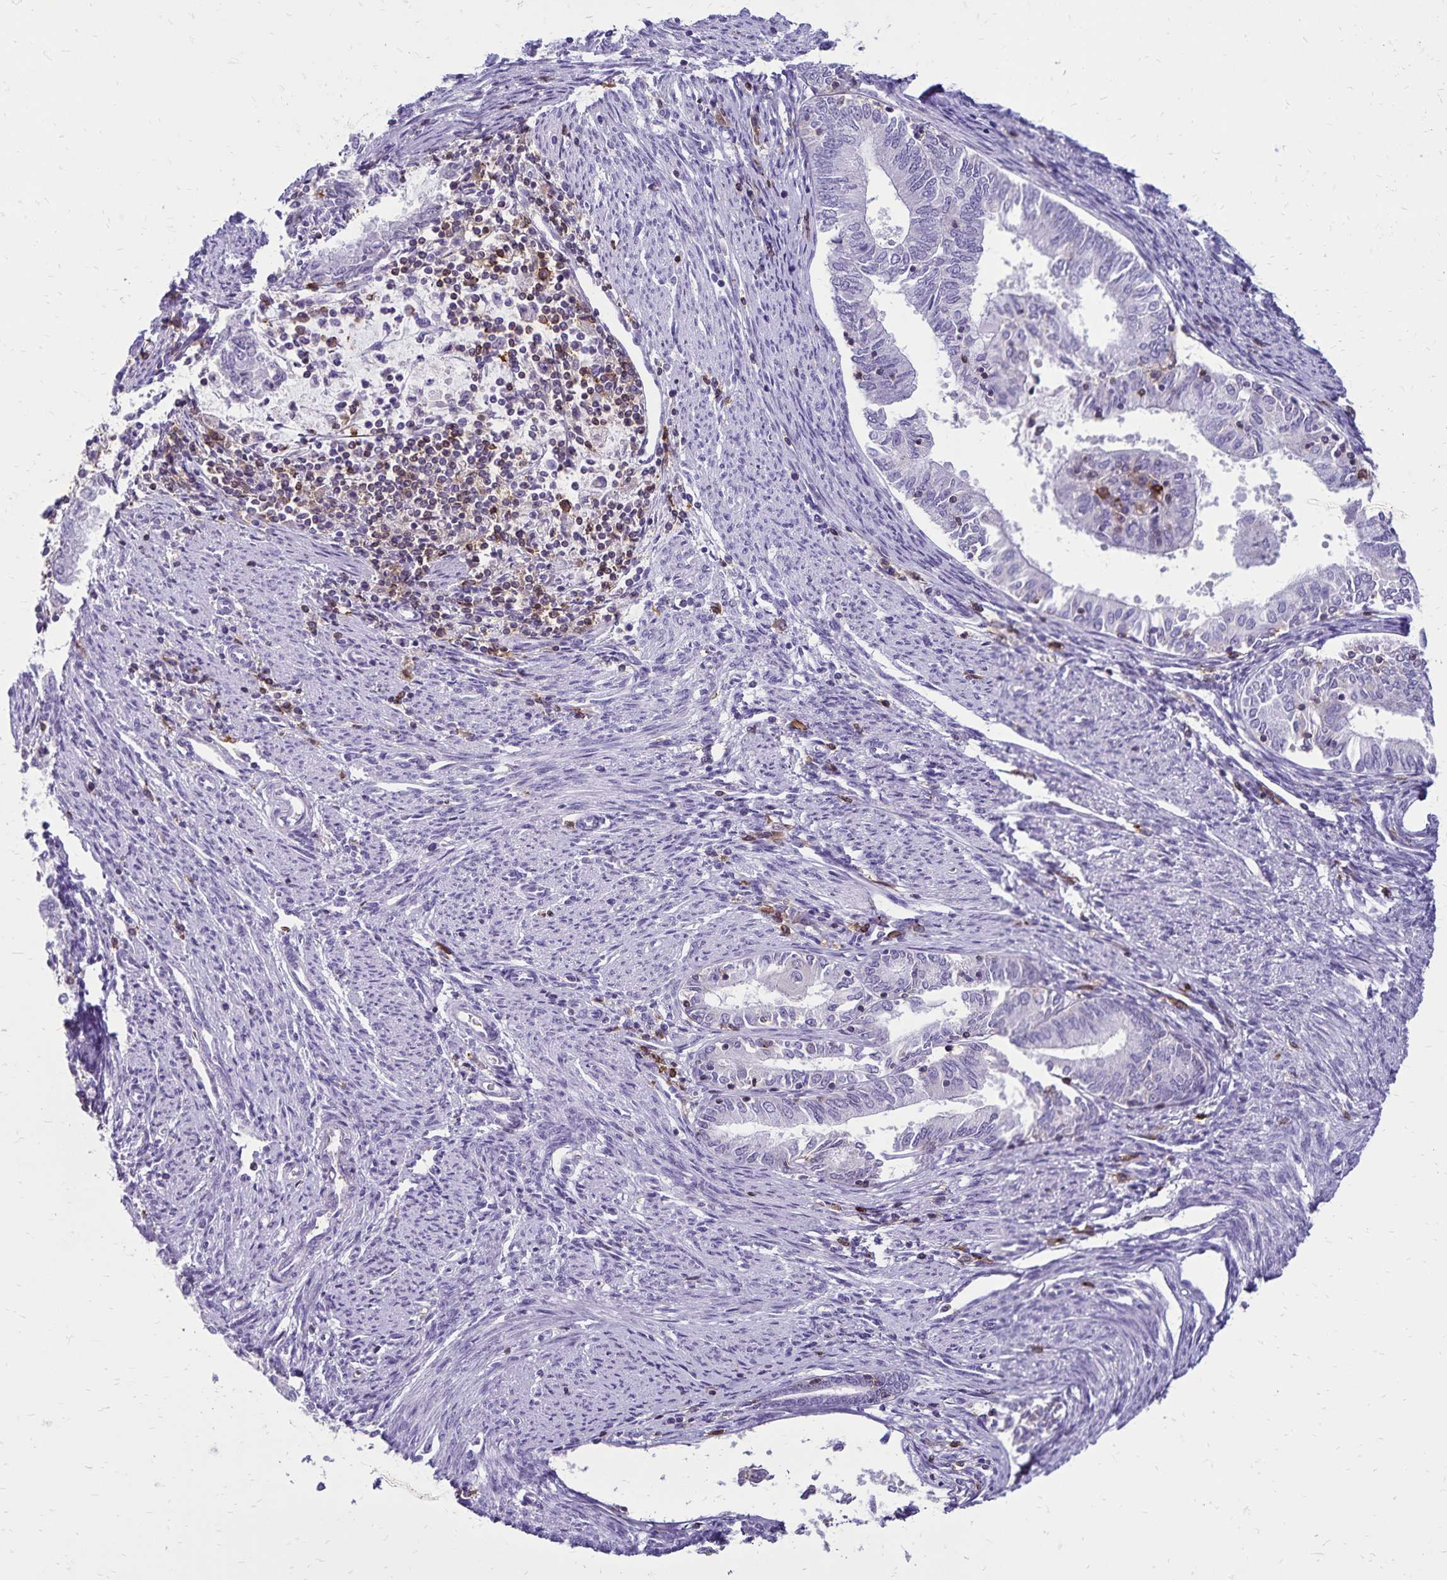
{"staining": {"intensity": "negative", "quantity": "none", "location": "none"}, "tissue": "endometrial cancer", "cell_type": "Tumor cells", "image_type": "cancer", "snomed": [{"axis": "morphology", "description": "Adenocarcinoma, NOS"}, {"axis": "topography", "description": "Endometrium"}], "caption": "Photomicrograph shows no significant protein expression in tumor cells of adenocarcinoma (endometrial).", "gene": "CD27", "patient": {"sex": "female", "age": 79}}